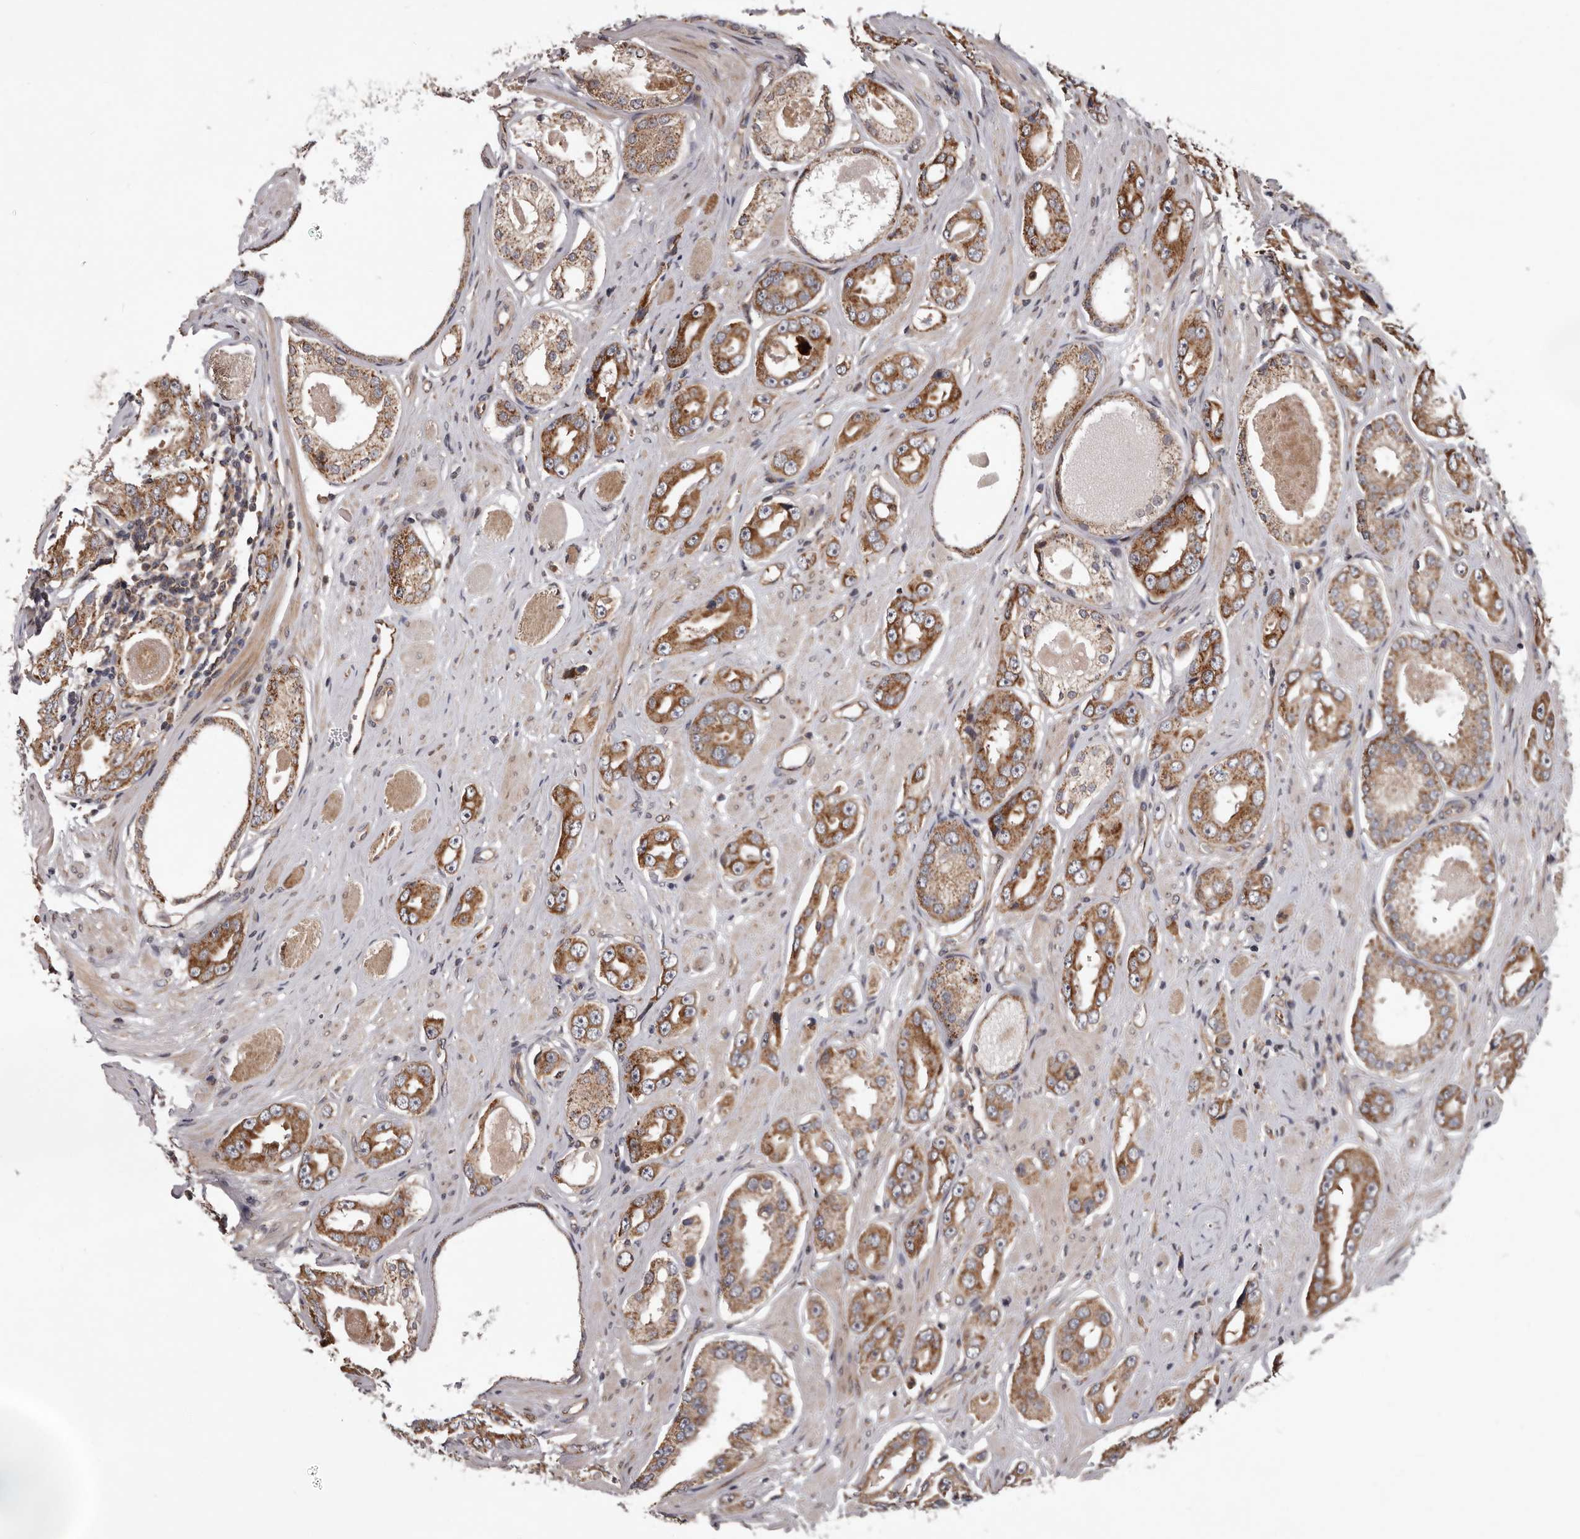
{"staining": {"intensity": "moderate", "quantity": ">75%", "location": "cytoplasmic/membranous"}, "tissue": "prostate cancer", "cell_type": "Tumor cells", "image_type": "cancer", "snomed": [{"axis": "morphology", "description": "Adenocarcinoma, Medium grade"}, {"axis": "topography", "description": "Prostate"}], "caption": "Moderate cytoplasmic/membranous staining for a protein is seen in approximately >75% of tumor cells of prostate cancer using IHC.", "gene": "VPS37A", "patient": {"sex": "male", "age": 53}}